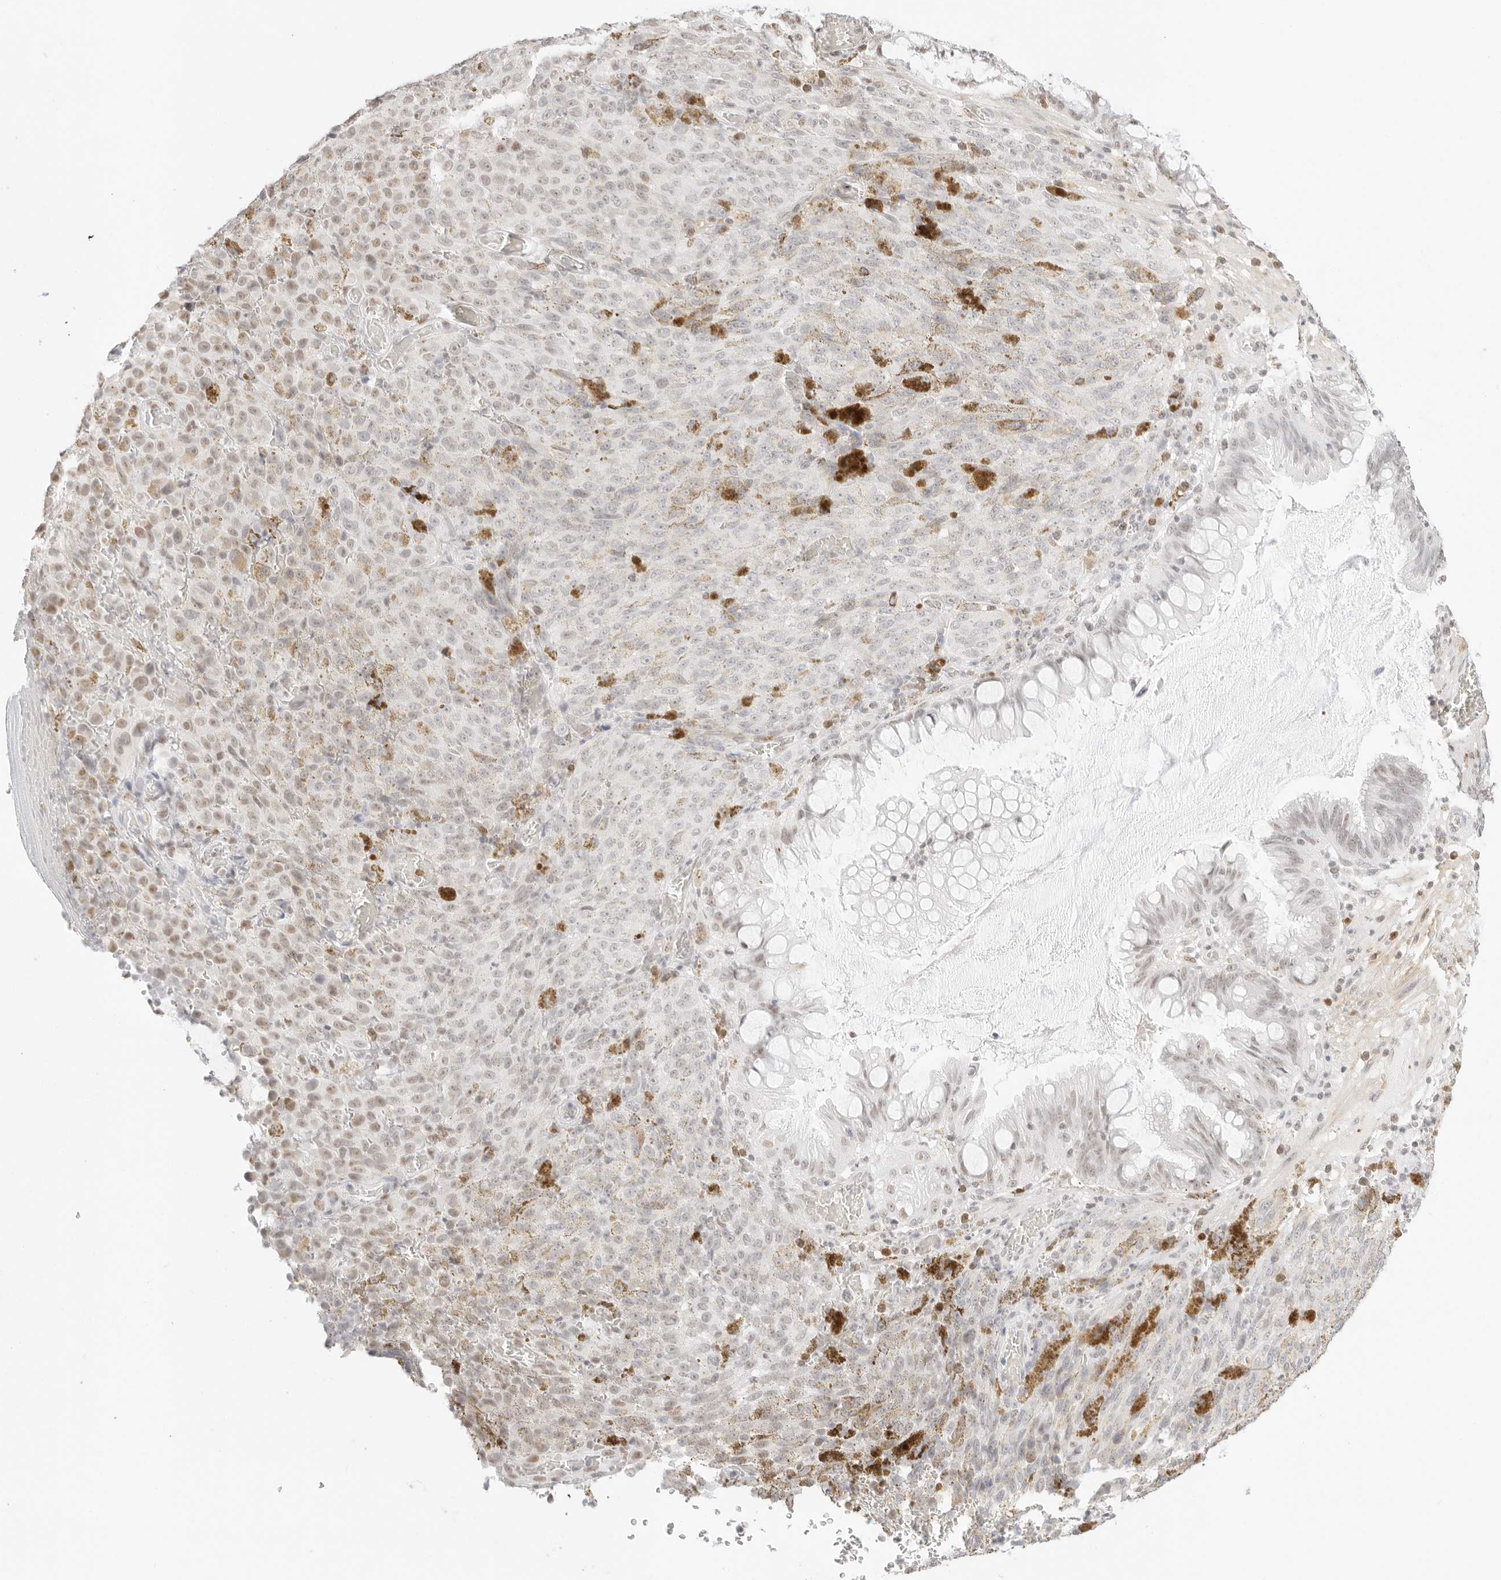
{"staining": {"intensity": "weak", "quantity": "25%-75%", "location": "nuclear"}, "tissue": "melanoma", "cell_type": "Tumor cells", "image_type": "cancer", "snomed": [{"axis": "morphology", "description": "Malignant melanoma, NOS"}, {"axis": "topography", "description": "Rectum"}], "caption": "The photomicrograph exhibits a brown stain indicating the presence of a protein in the nuclear of tumor cells in melanoma.", "gene": "FBLN5", "patient": {"sex": "female", "age": 81}}